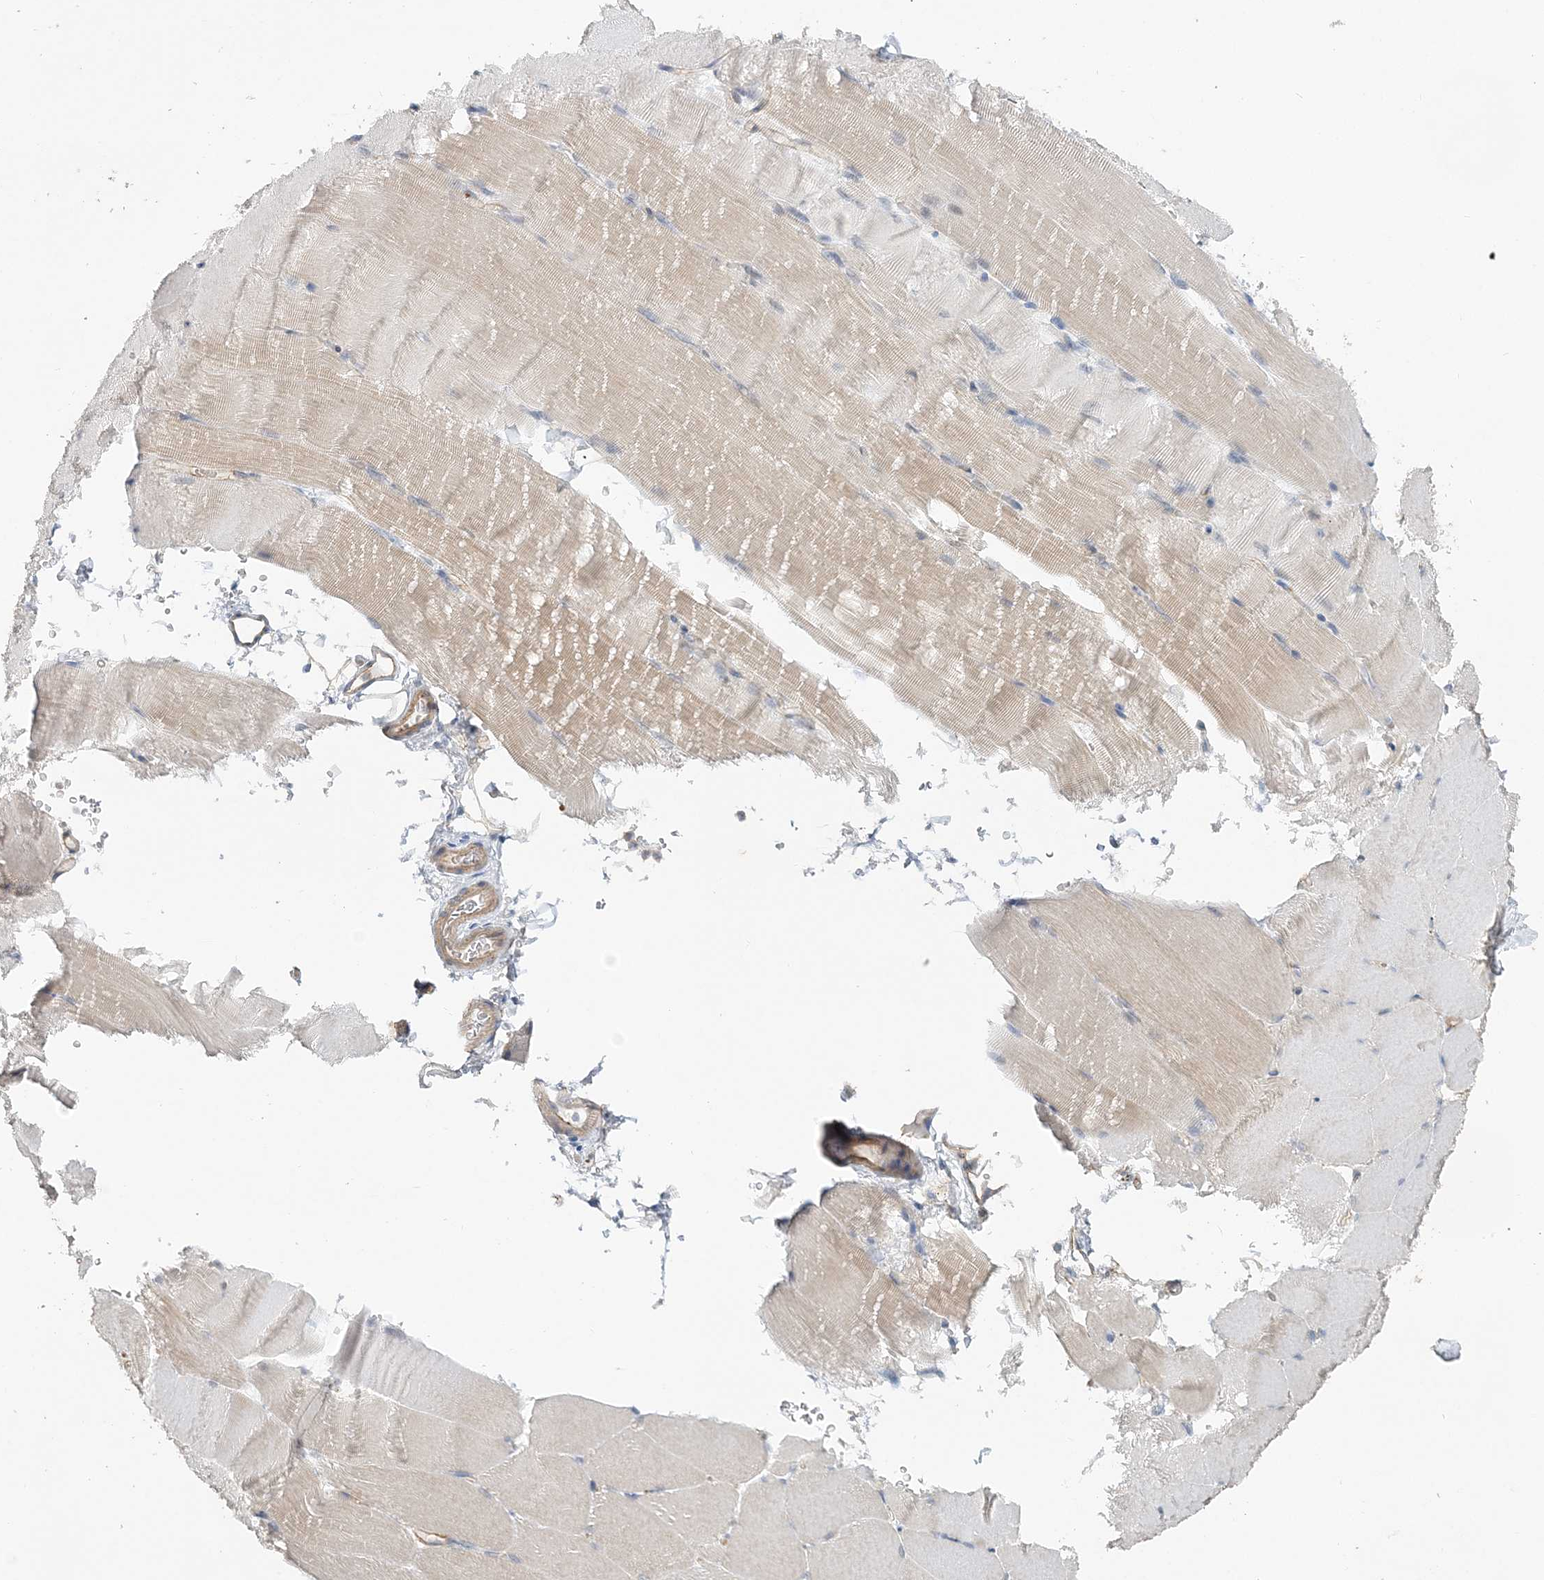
{"staining": {"intensity": "negative", "quantity": "none", "location": "none"}, "tissue": "skeletal muscle", "cell_type": "Myocytes", "image_type": "normal", "snomed": [{"axis": "morphology", "description": "Normal tissue, NOS"}, {"axis": "topography", "description": "Skeletal muscle"}, {"axis": "topography", "description": "Parathyroid gland"}], "caption": "Immunohistochemical staining of normal human skeletal muscle reveals no significant staining in myocytes. Nuclei are stained in blue.", "gene": "MAT2B", "patient": {"sex": "female", "age": 37}}